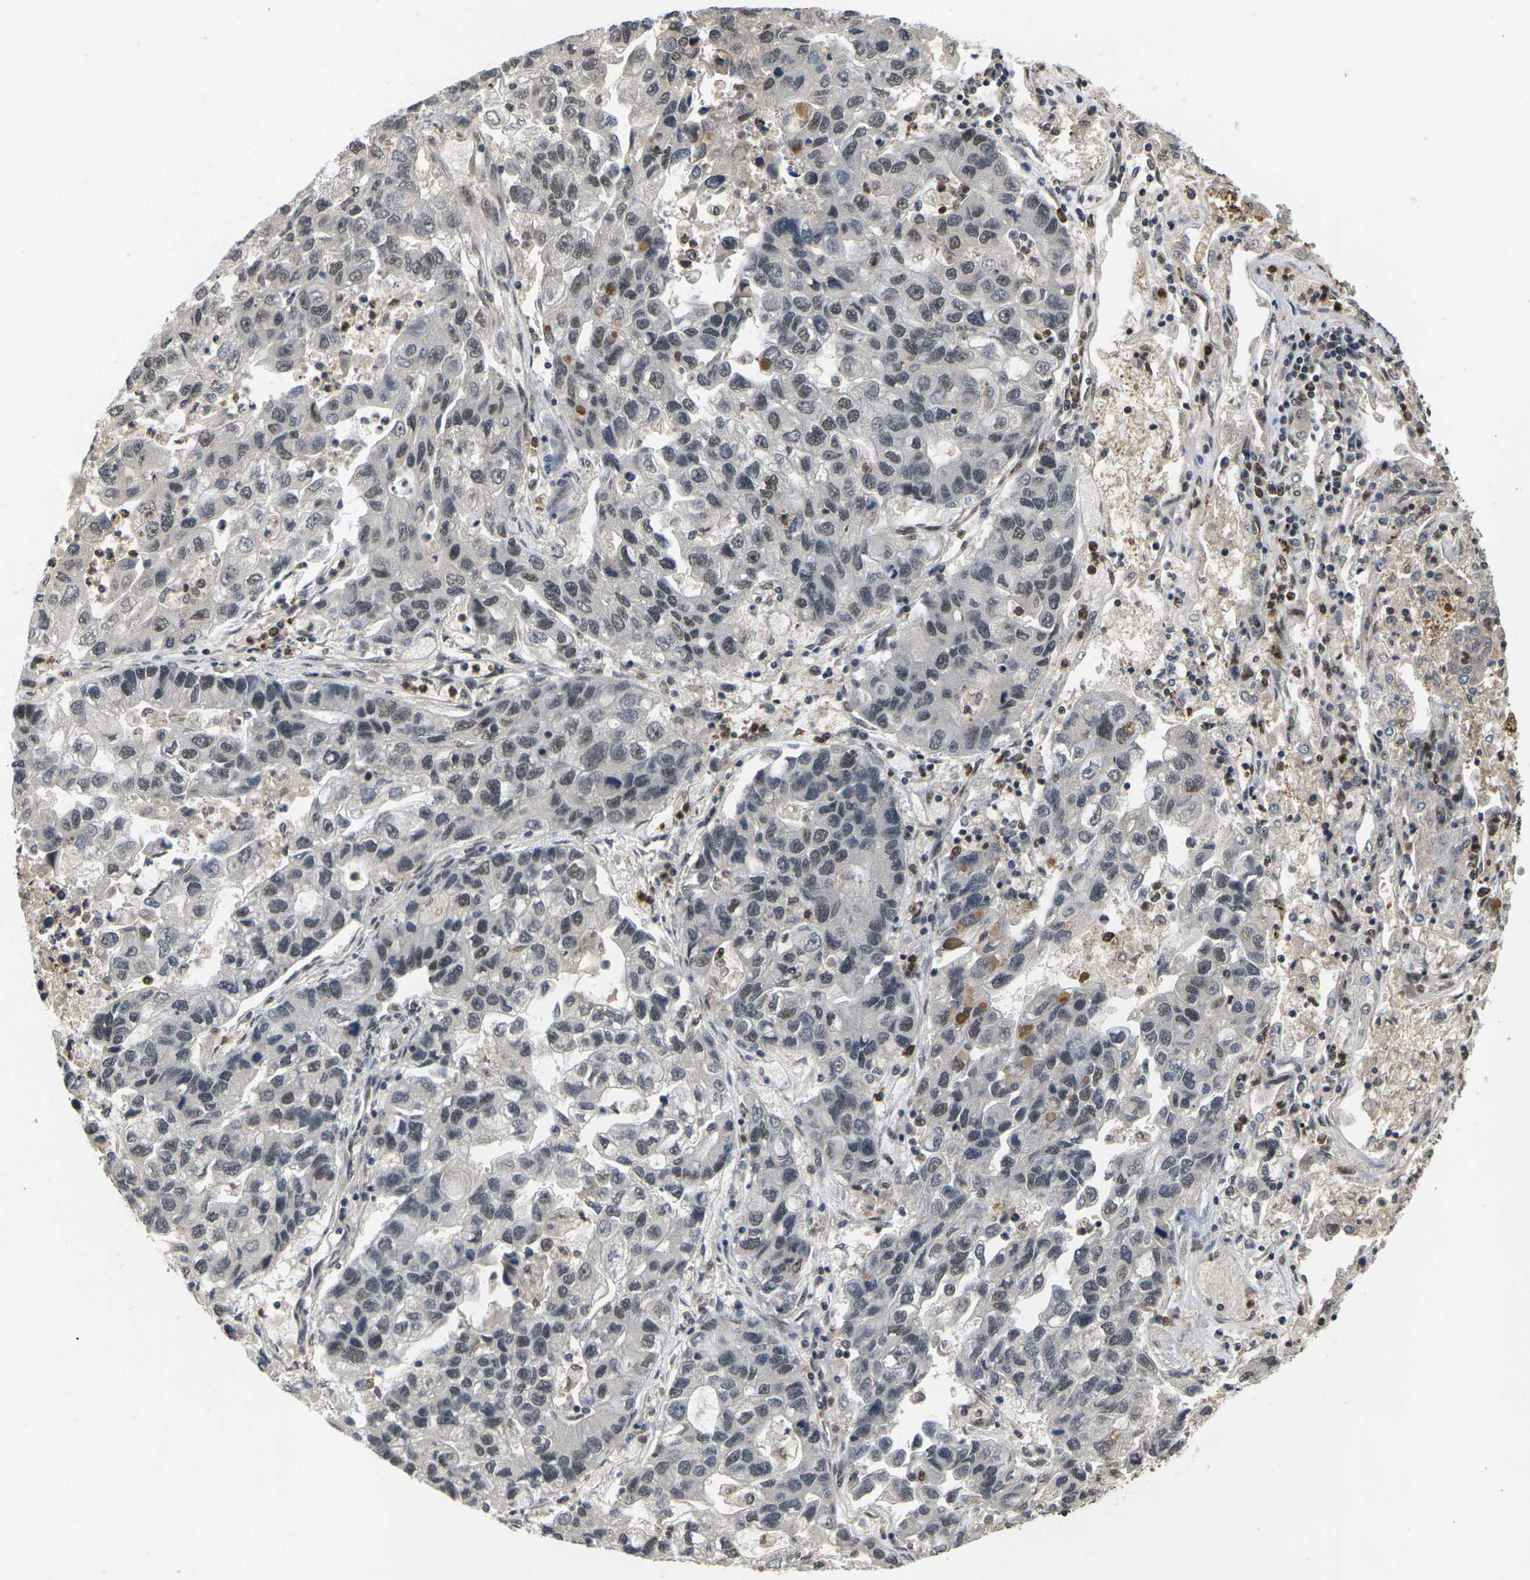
{"staining": {"intensity": "weak", "quantity": "25%-75%", "location": "nuclear"}, "tissue": "lung cancer", "cell_type": "Tumor cells", "image_type": "cancer", "snomed": [{"axis": "morphology", "description": "Adenocarcinoma, NOS"}, {"axis": "topography", "description": "Lung"}], "caption": "About 25%-75% of tumor cells in human lung adenocarcinoma demonstrate weak nuclear protein positivity as visualized by brown immunohistochemical staining.", "gene": "GTF2E1", "patient": {"sex": "female", "age": 51}}